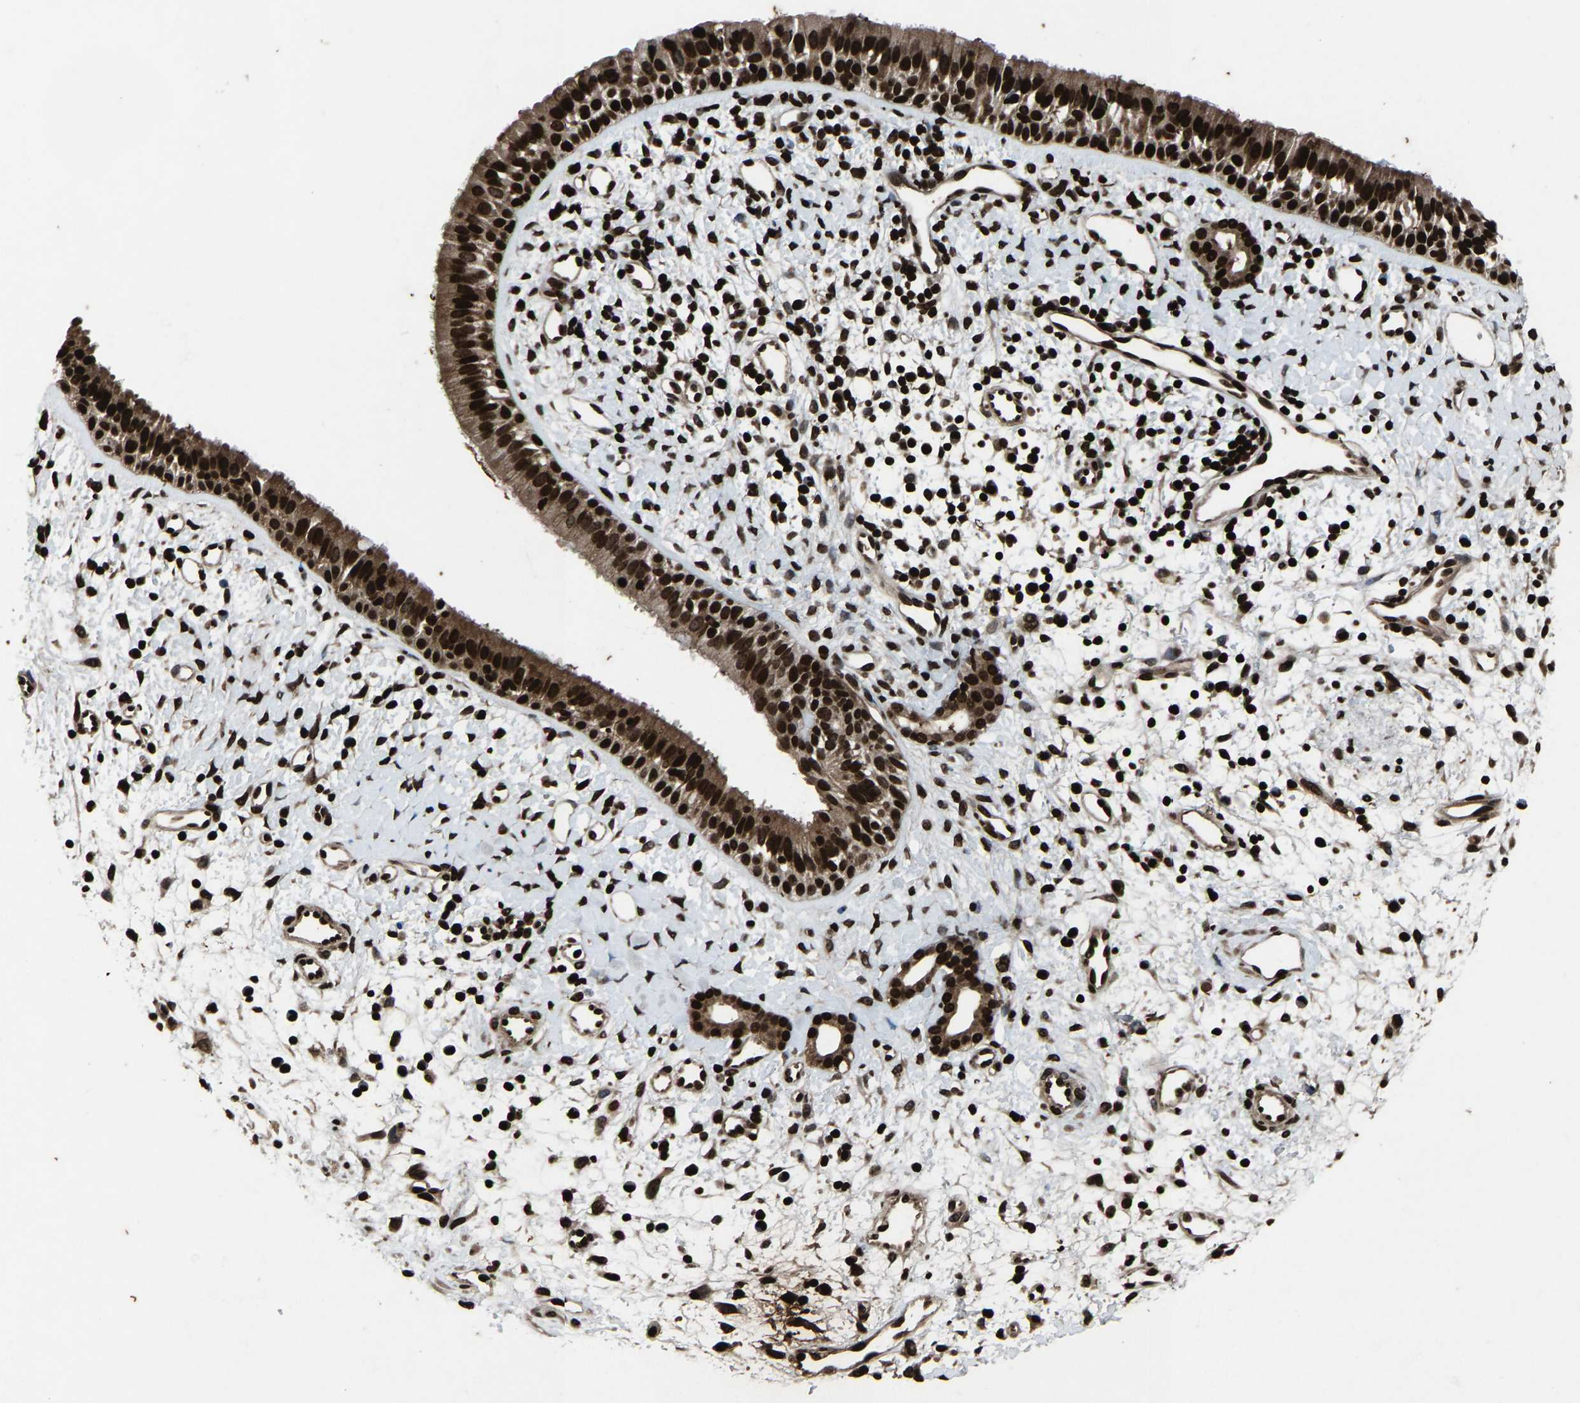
{"staining": {"intensity": "strong", "quantity": ">75%", "location": "cytoplasmic/membranous,nuclear"}, "tissue": "nasopharynx", "cell_type": "Respiratory epithelial cells", "image_type": "normal", "snomed": [{"axis": "morphology", "description": "Normal tissue, NOS"}, {"axis": "topography", "description": "Nasopharynx"}], "caption": "Respiratory epithelial cells reveal strong cytoplasmic/membranous,nuclear expression in approximately >75% of cells in normal nasopharynx.", "gene": "H4C1", "patient": {"sex": "male", "age": 22}}